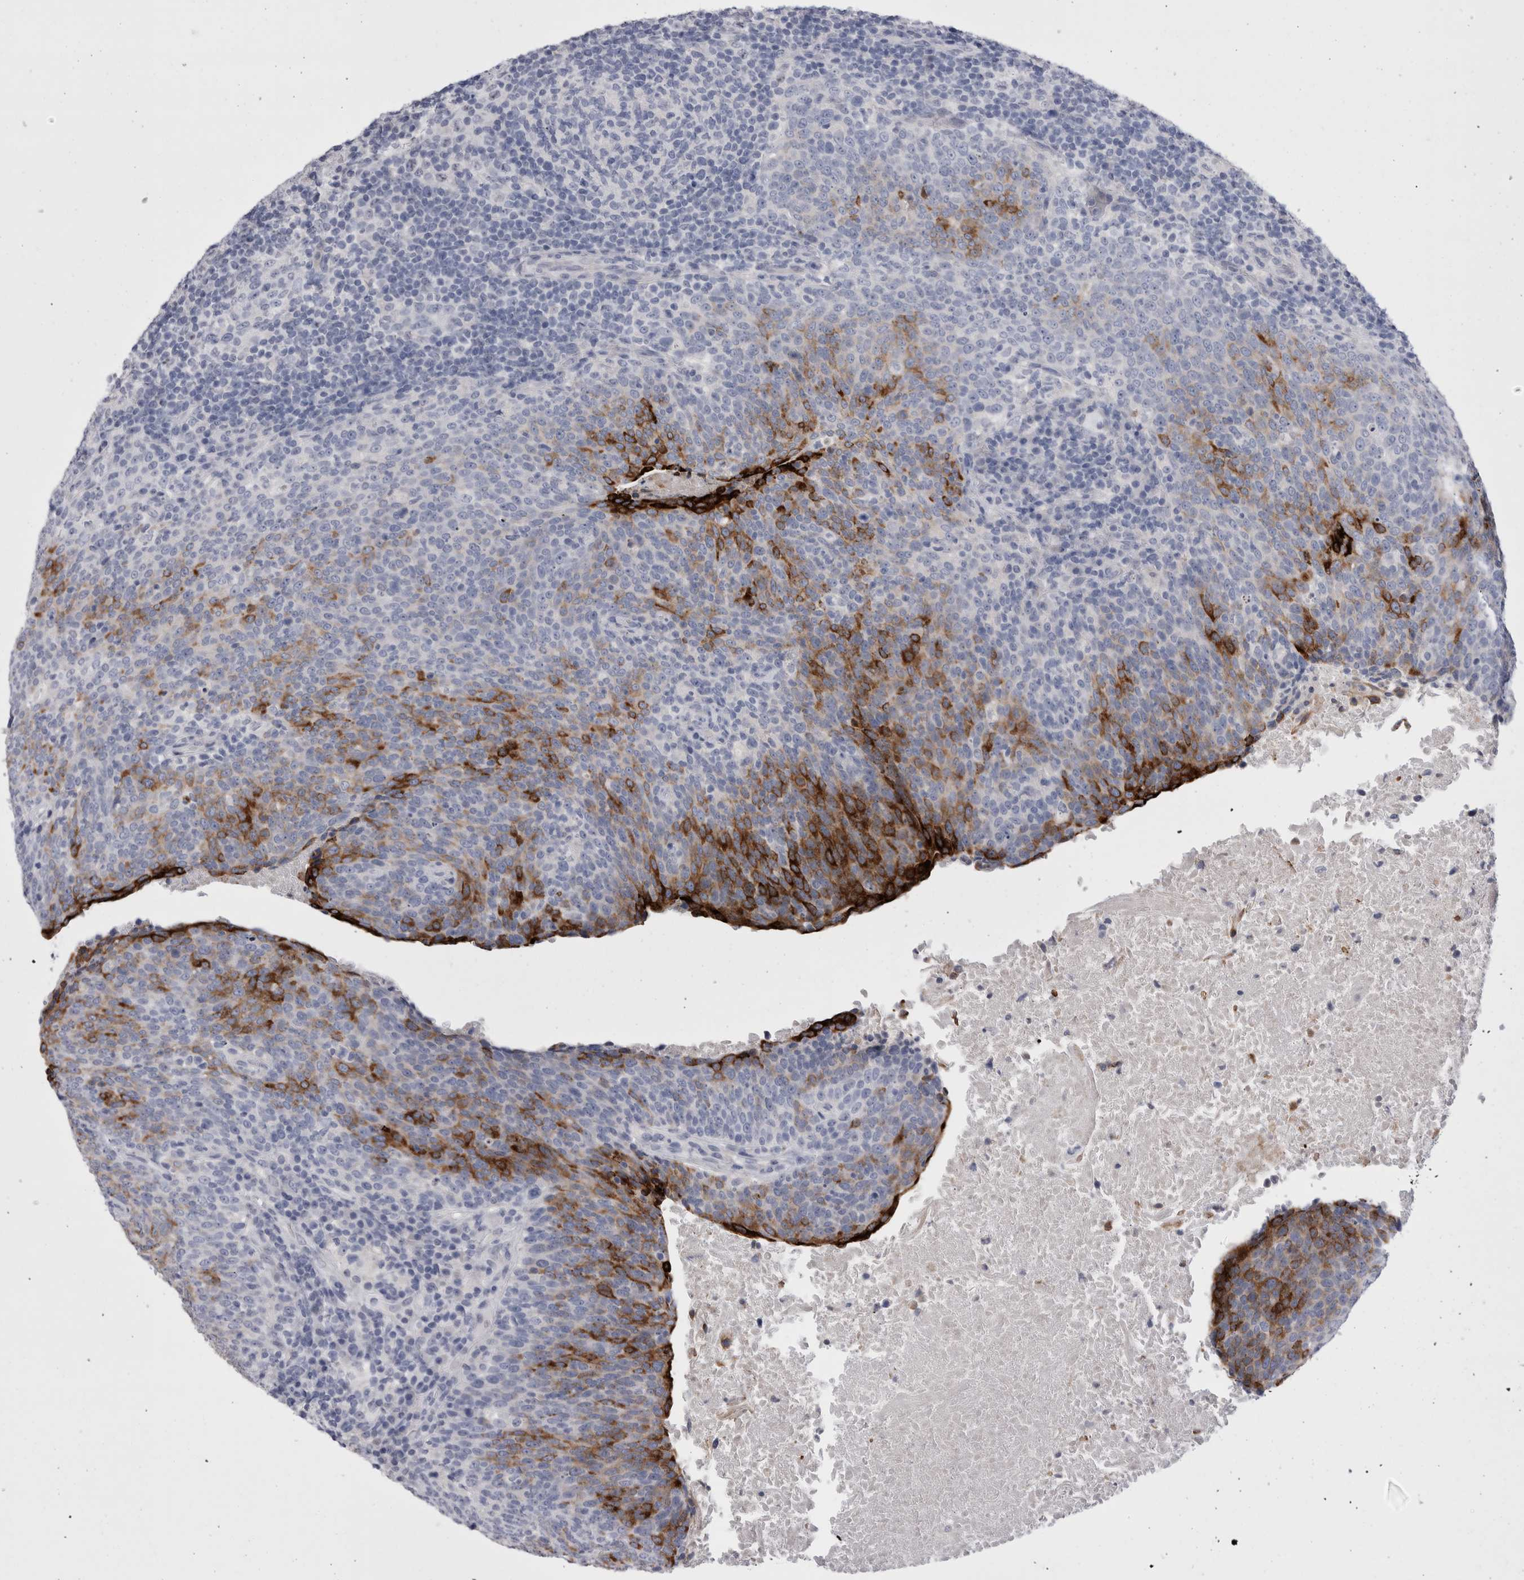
{"staining": {"intensity": "strong", "quantity": "25%-75%", "location": "cytoplasmic/membranous"}, "tissue": "head and neck cancer", "cell_type": "Tumor cells", "image_type": "cancer", "snomed": [{"axis": "morphology", "description": "Squamous cell carcinoma, NOS"}, {"axis": "morphology", "description": "Squamous cell carcinoma, metastatic, NOS"}, {"axis": "topography", "description": "Lymph node"}, {"axis": "topography", "description": "Head-Neck"}], "caption": "A high amount of strong cytoplasmic/membranous expression is appreciated in about 25%-75% of tumor cells in head and neck metastatic squamous cell carcinoma tissue.", "gene": "PWP2", "patient": {"sex": "male", "age": 62}}